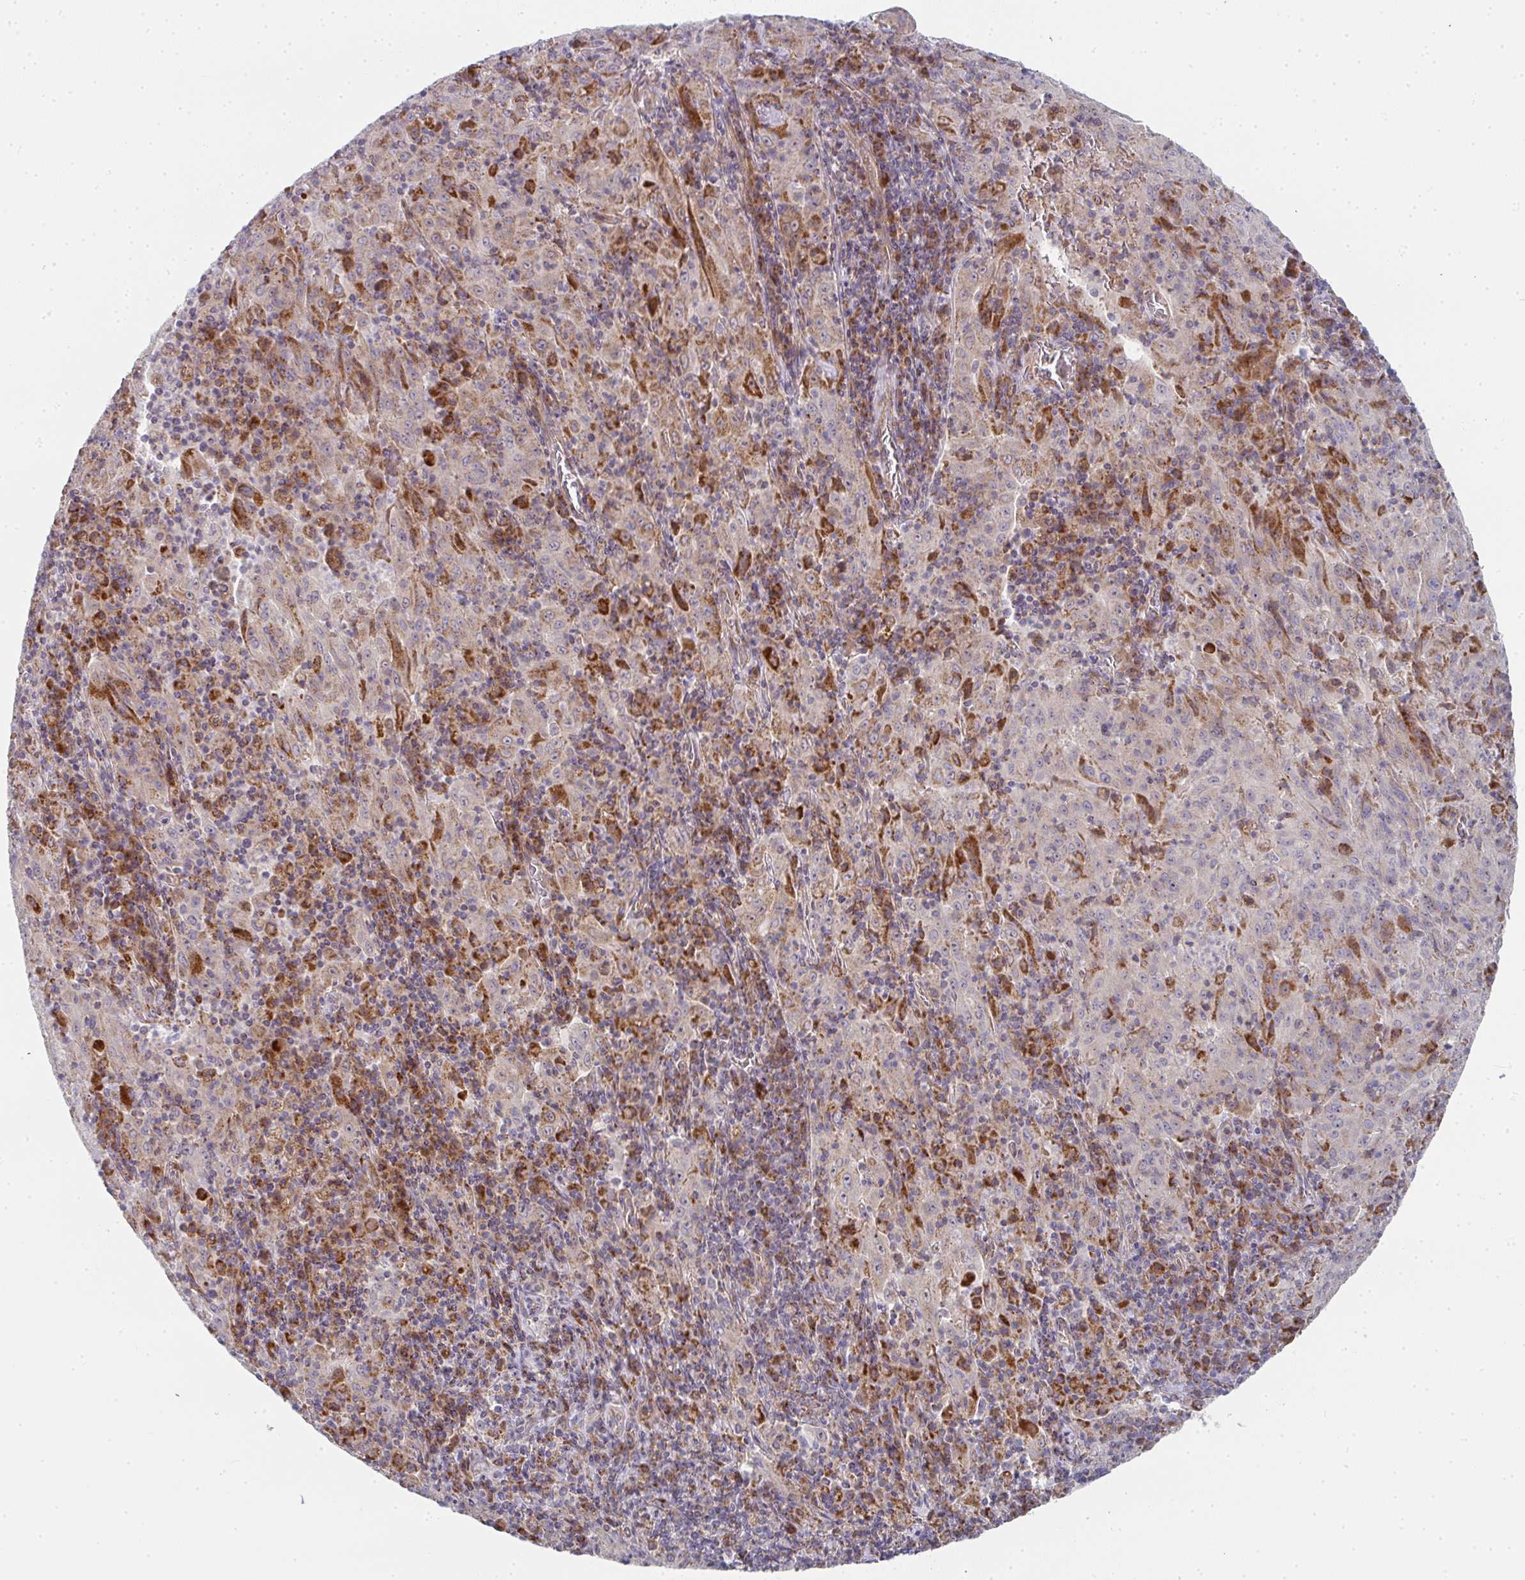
{"staining": {"intensity": "moderate", "quantity": ">75%", "location": "cytoplasmic/membranous"}, "tissue": "pancreatic cancer", "cell_type": "Tumor cells", "image_type": "cancer", "snomed": [{"axis": "morphology", "description": "Adenocarcinoma, NOS"}, {"axis": "topography", "description": "Pancreas"}], "caption": "Tumor cells show moderate cytoplasmic/membranous staining in approximately >75% of cells in pancreatic adenocarcinoma.", "gene": "RHEBL1", "patient": {"sex": "male", "age": 63}}